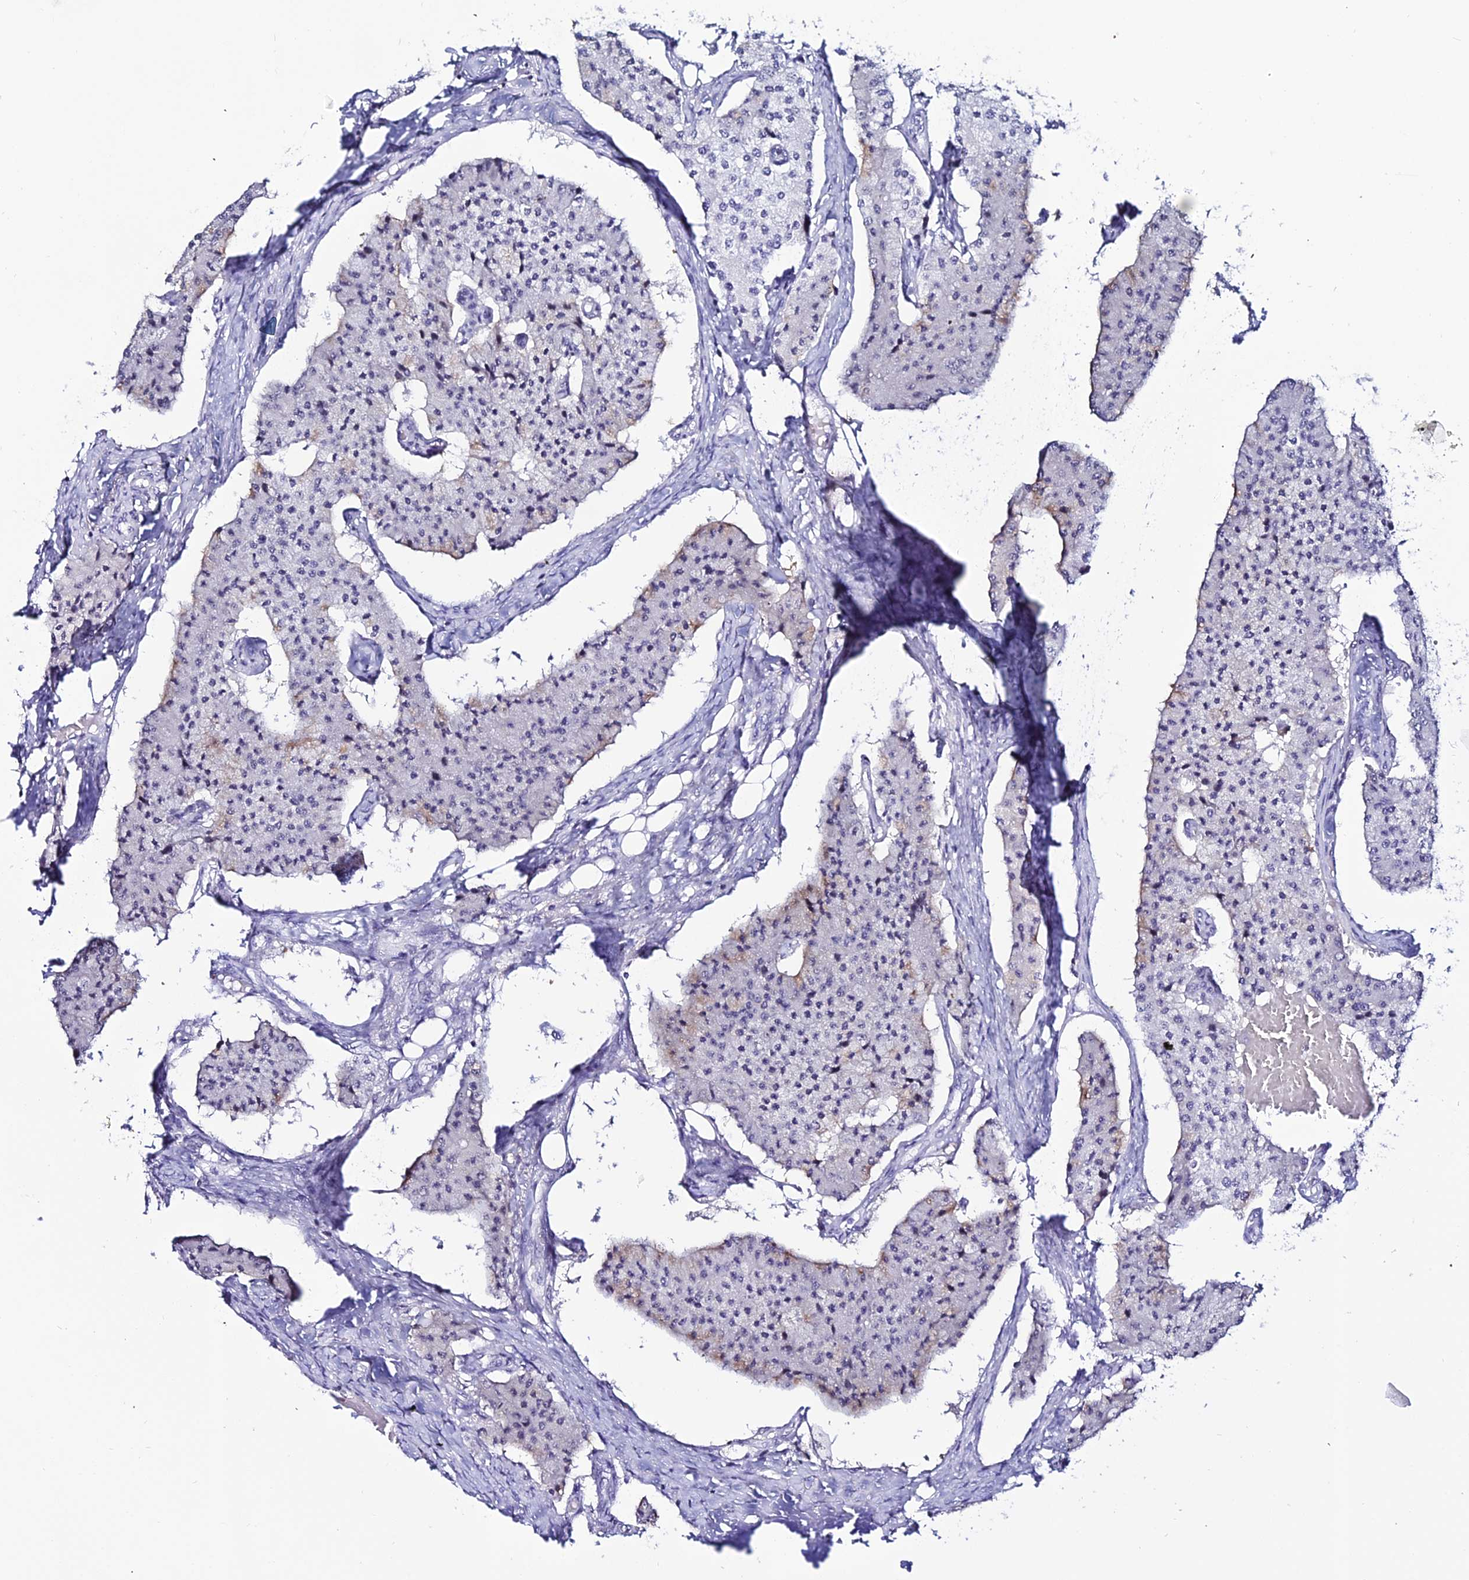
{"staining": {"intensity": "negative", "quantity": "none", "location": "none"}, "tissue": "carcinoid", "cell_type": "Tumor cells", "image_type": "cancer", "snomed": [{"axis": "morphology", "description": "Carcinoid, malignant, NOS"}, {"axis": "topography", "description": "Colon"}], "caption": "A high-resolution photomicrograph shows immunohistochemistry (IHC) staining of carcinoid, which exhibits no significant positivity in tumor cells.", "gene": "DEFB132", "patient": {"sex": "female", "age": 52}}